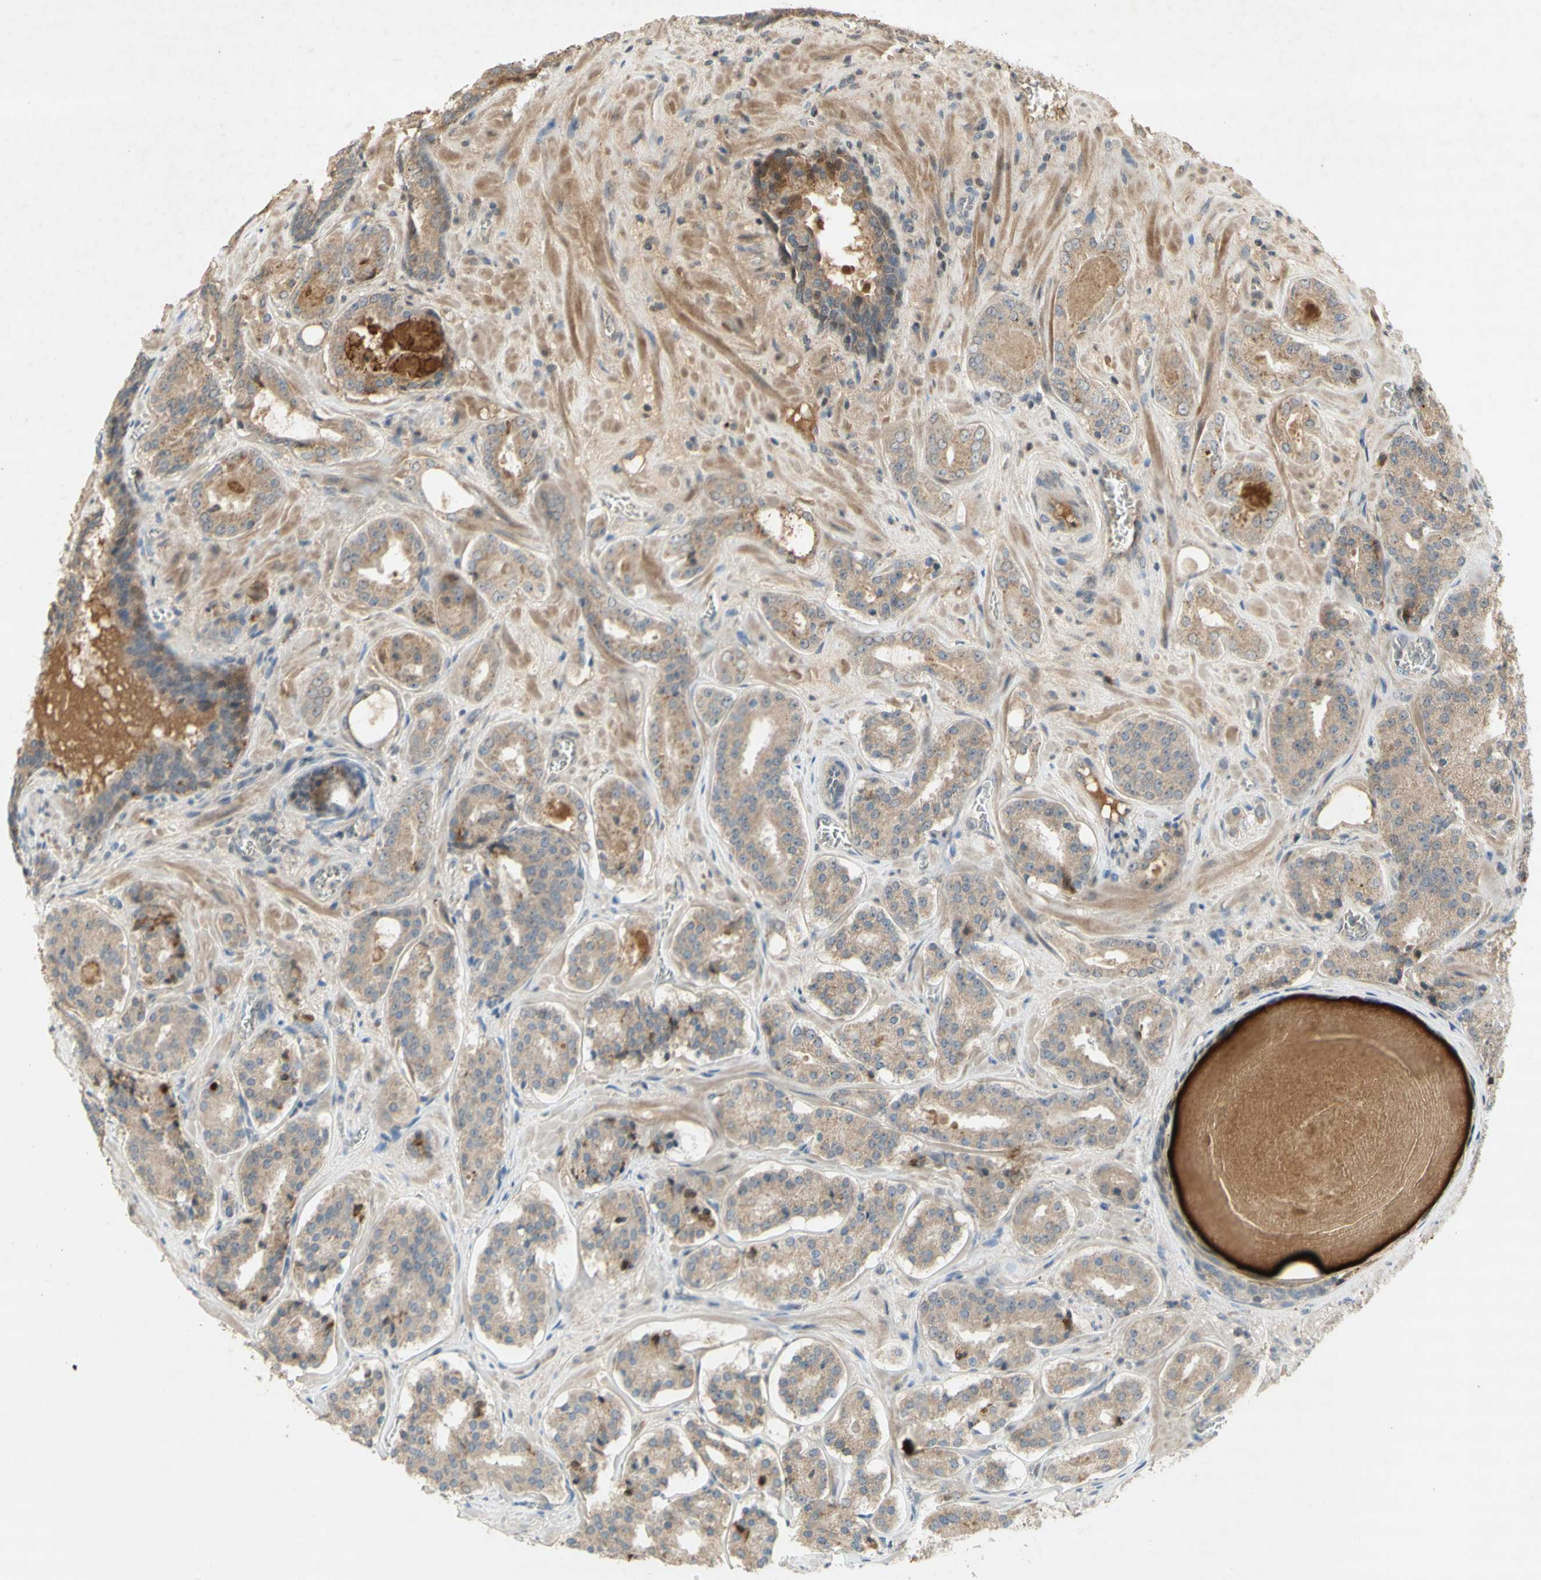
{"staining": {"intensity": "weak", "quantity": "25%-75%", "location": "cytoplasmic/membranous"}, "tissue": "prostate cancer", "cell_type": "Tumor cells", "image_type": "cancer", "snomed": [{"axis": "morphology", "description": "Adenocarcinoma, High grade"}, {"axis": "topography", "description": "Prostate"}], "caption": "Prostate cancer (high-grade adenocarcinoma) was stained to show a protein in brown. There is low levels of weak cytoplasmic/membranous expression in approximately 25%-75% of tumor cells. (DAB IHC with brightfield microscopy, high magnification).", "gene": "NRG4", "patient": {"sex": "male", "age": 60}}